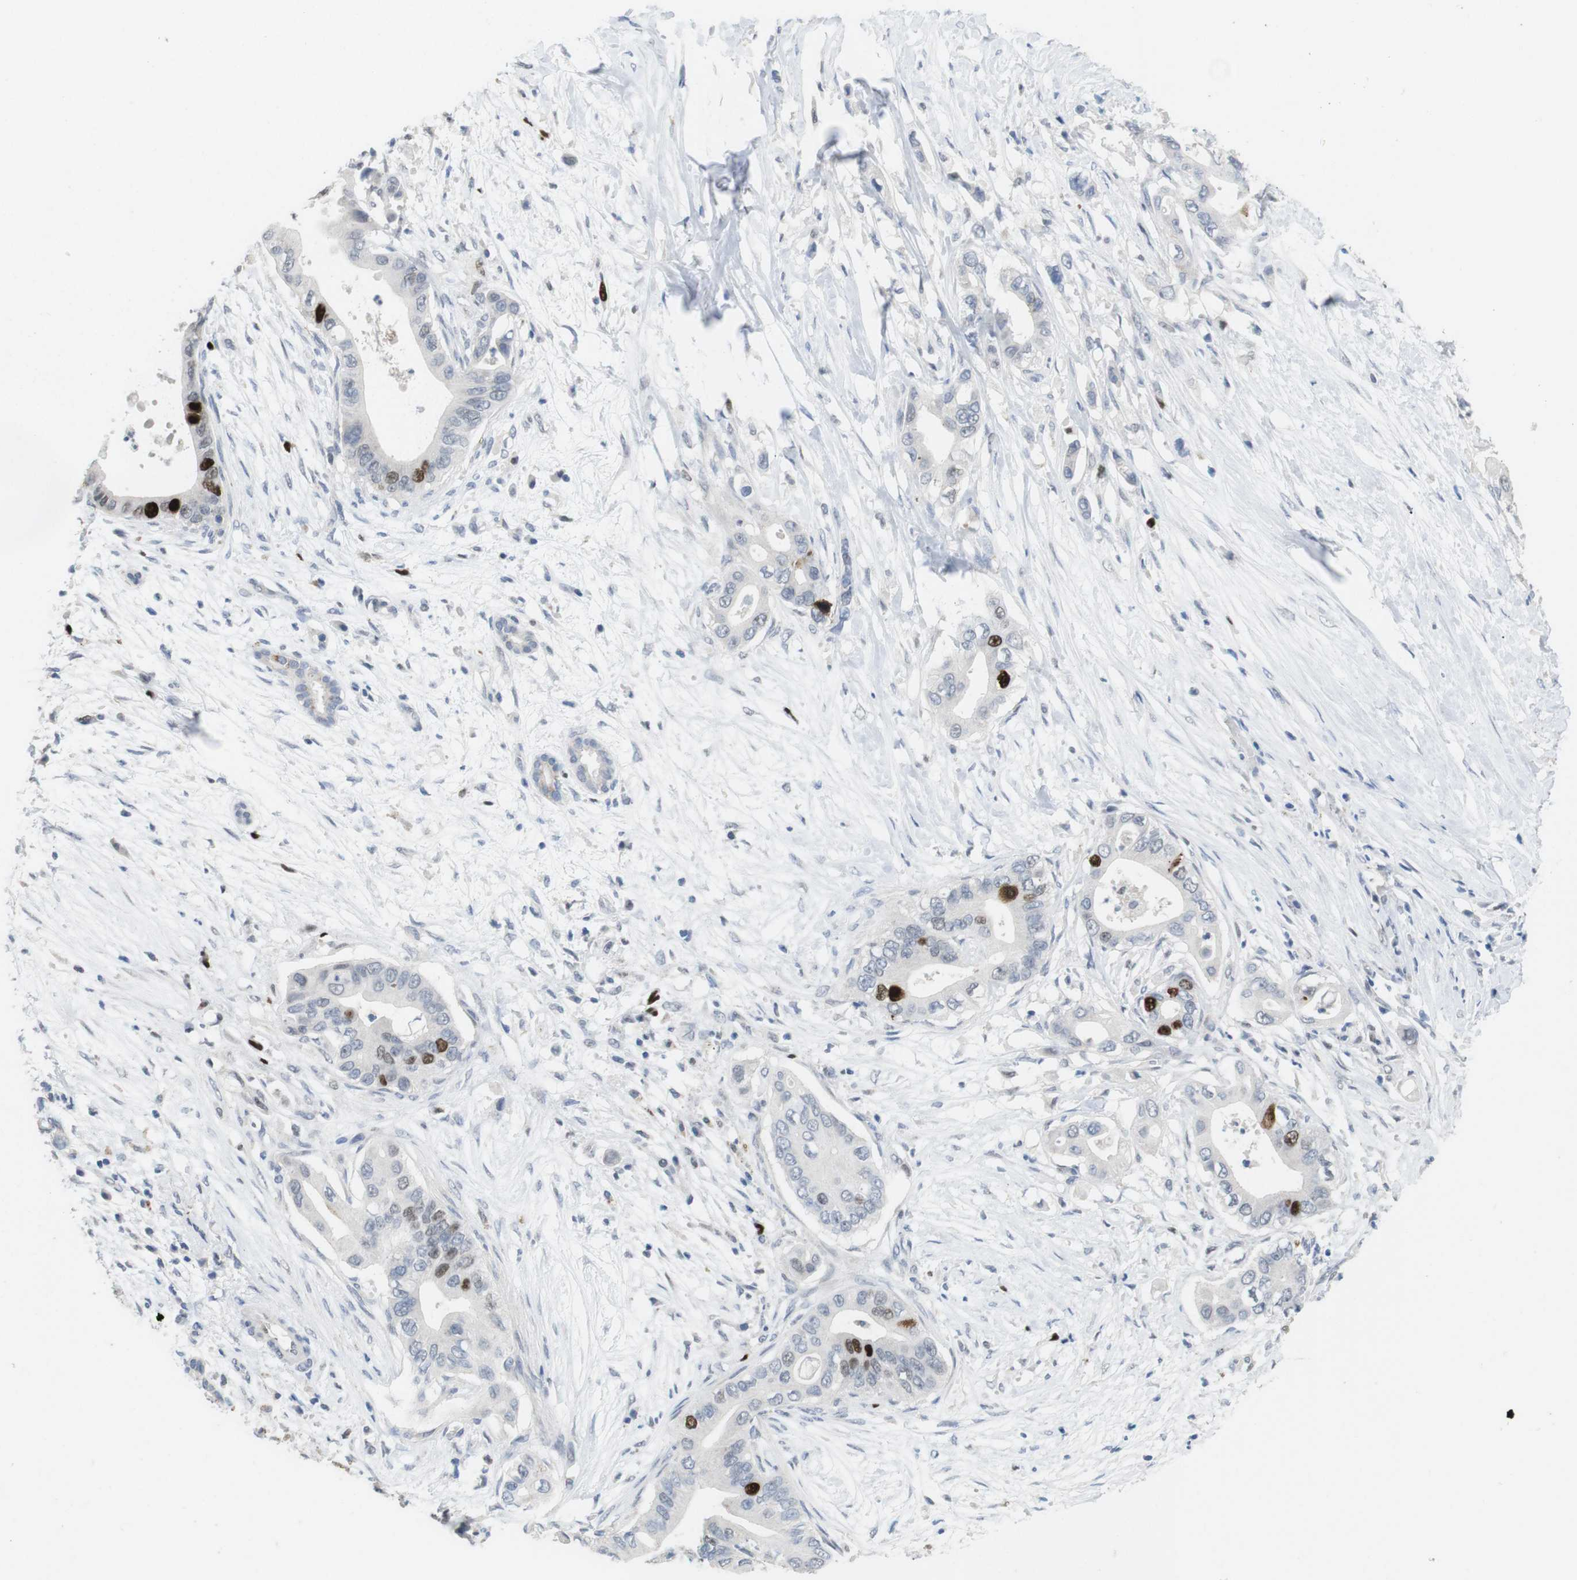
{"staining": {"intensity": "strong", "quantity": "<25%", "location": "nuclear"}, "tissue": "pancreatic cancer", "cell_type": "Tumor cells", "image_type": "cancer", "snomed": [{"axis": "morphology", "description": "Adenocarcinoma, NOS"}, {"axis": "topography", "description": "Pancreas"}], "caption": "Strong nuclear expression is identified in approximately <25% of tumor cells in pancreatic cancer.", "gene": "KPNA2", "patient": {"sex": "male", "age": 77}}